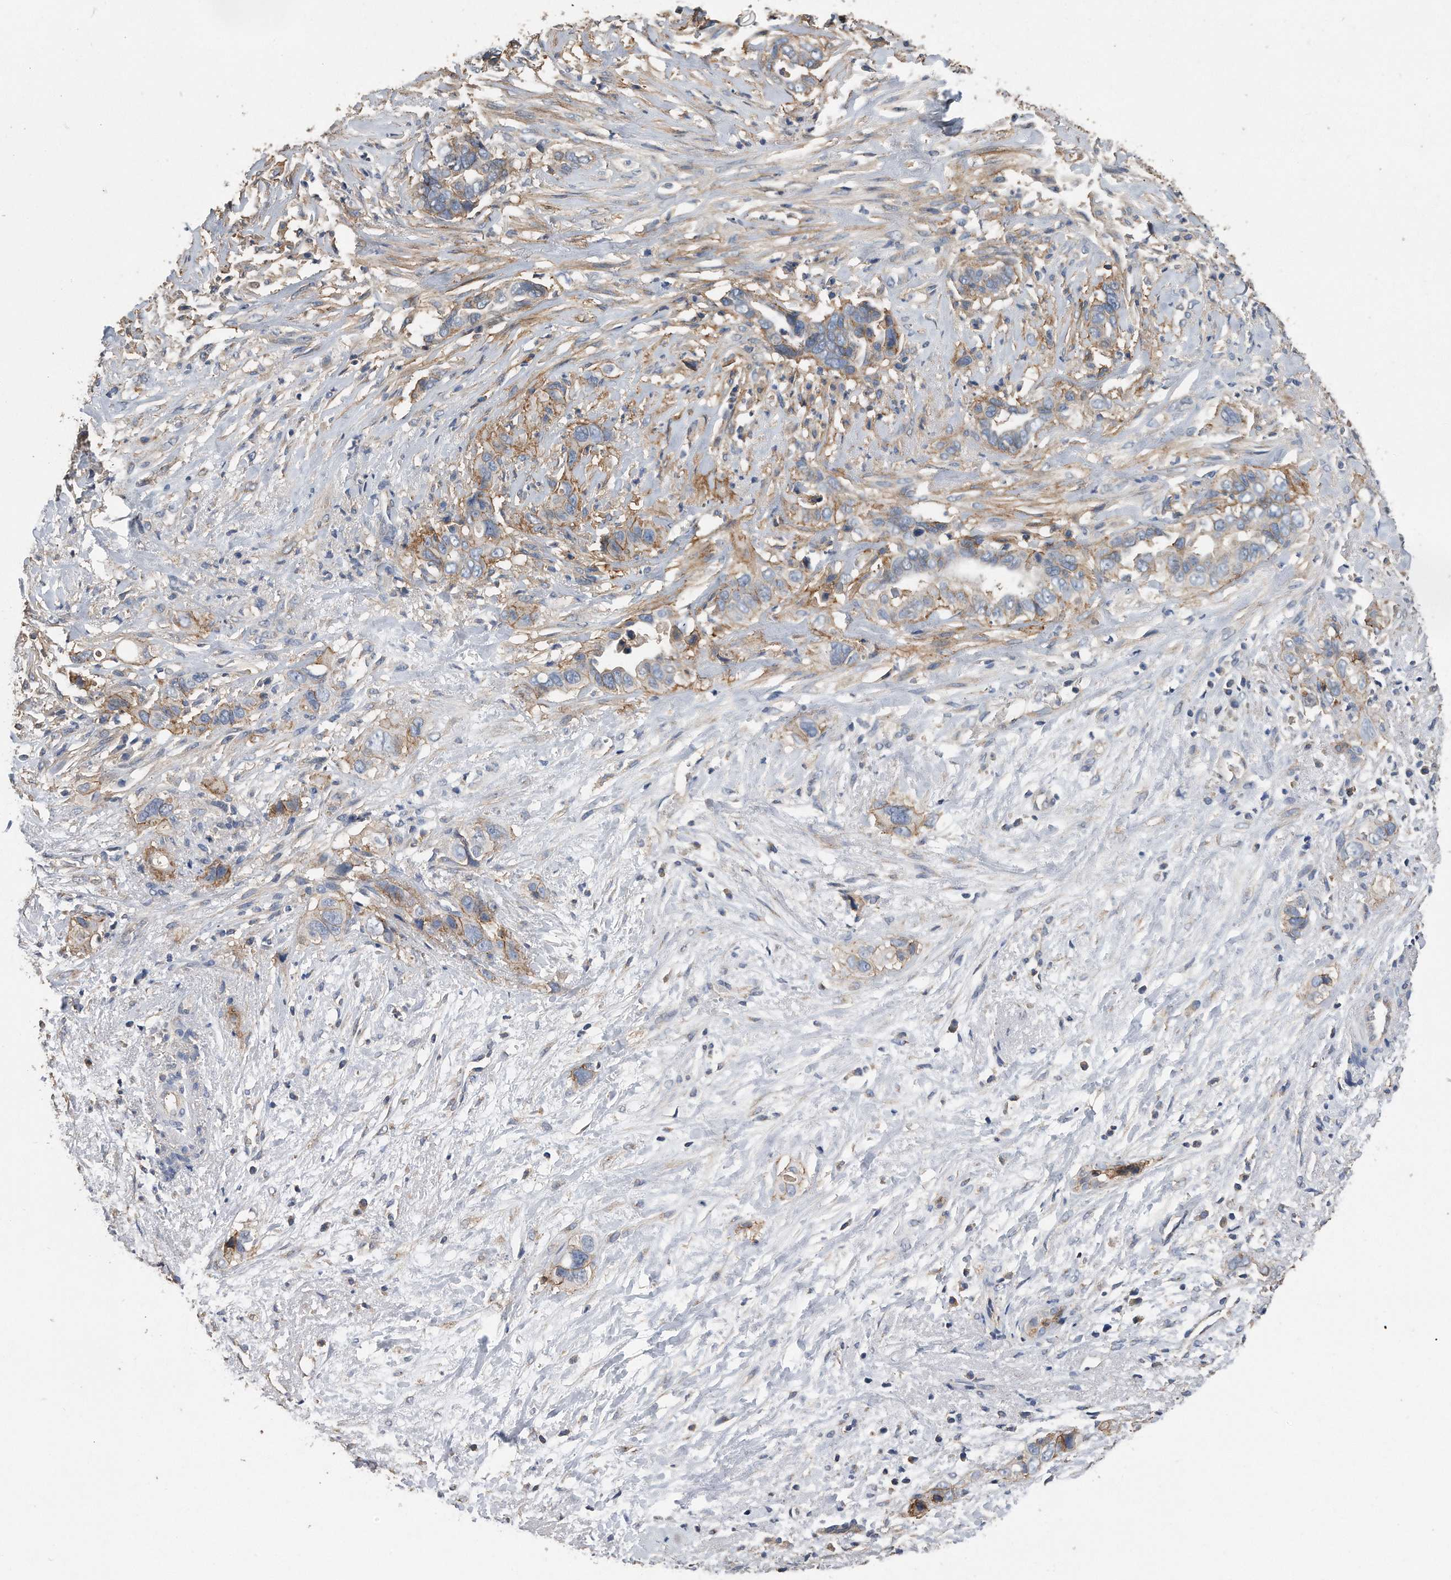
{"staining": {"intensity": "weak", "quantity": "<25%", "location": "cytoplasmic/membranous"}, "tissue": "liver cancer", "cell_type": "Tumor cells", "image_type": "cancer", "snomed": [{"axis": "morphology", "description": "Cholangiocarcinoma"}, {"axis": "topography", "description": "Liver"}], "caption": "Tumor cells are negative for protein expression in human liver cholangiocarcinoma.", "gene": "CDCP1", "patient": {"sex": "female", "age": 79}}